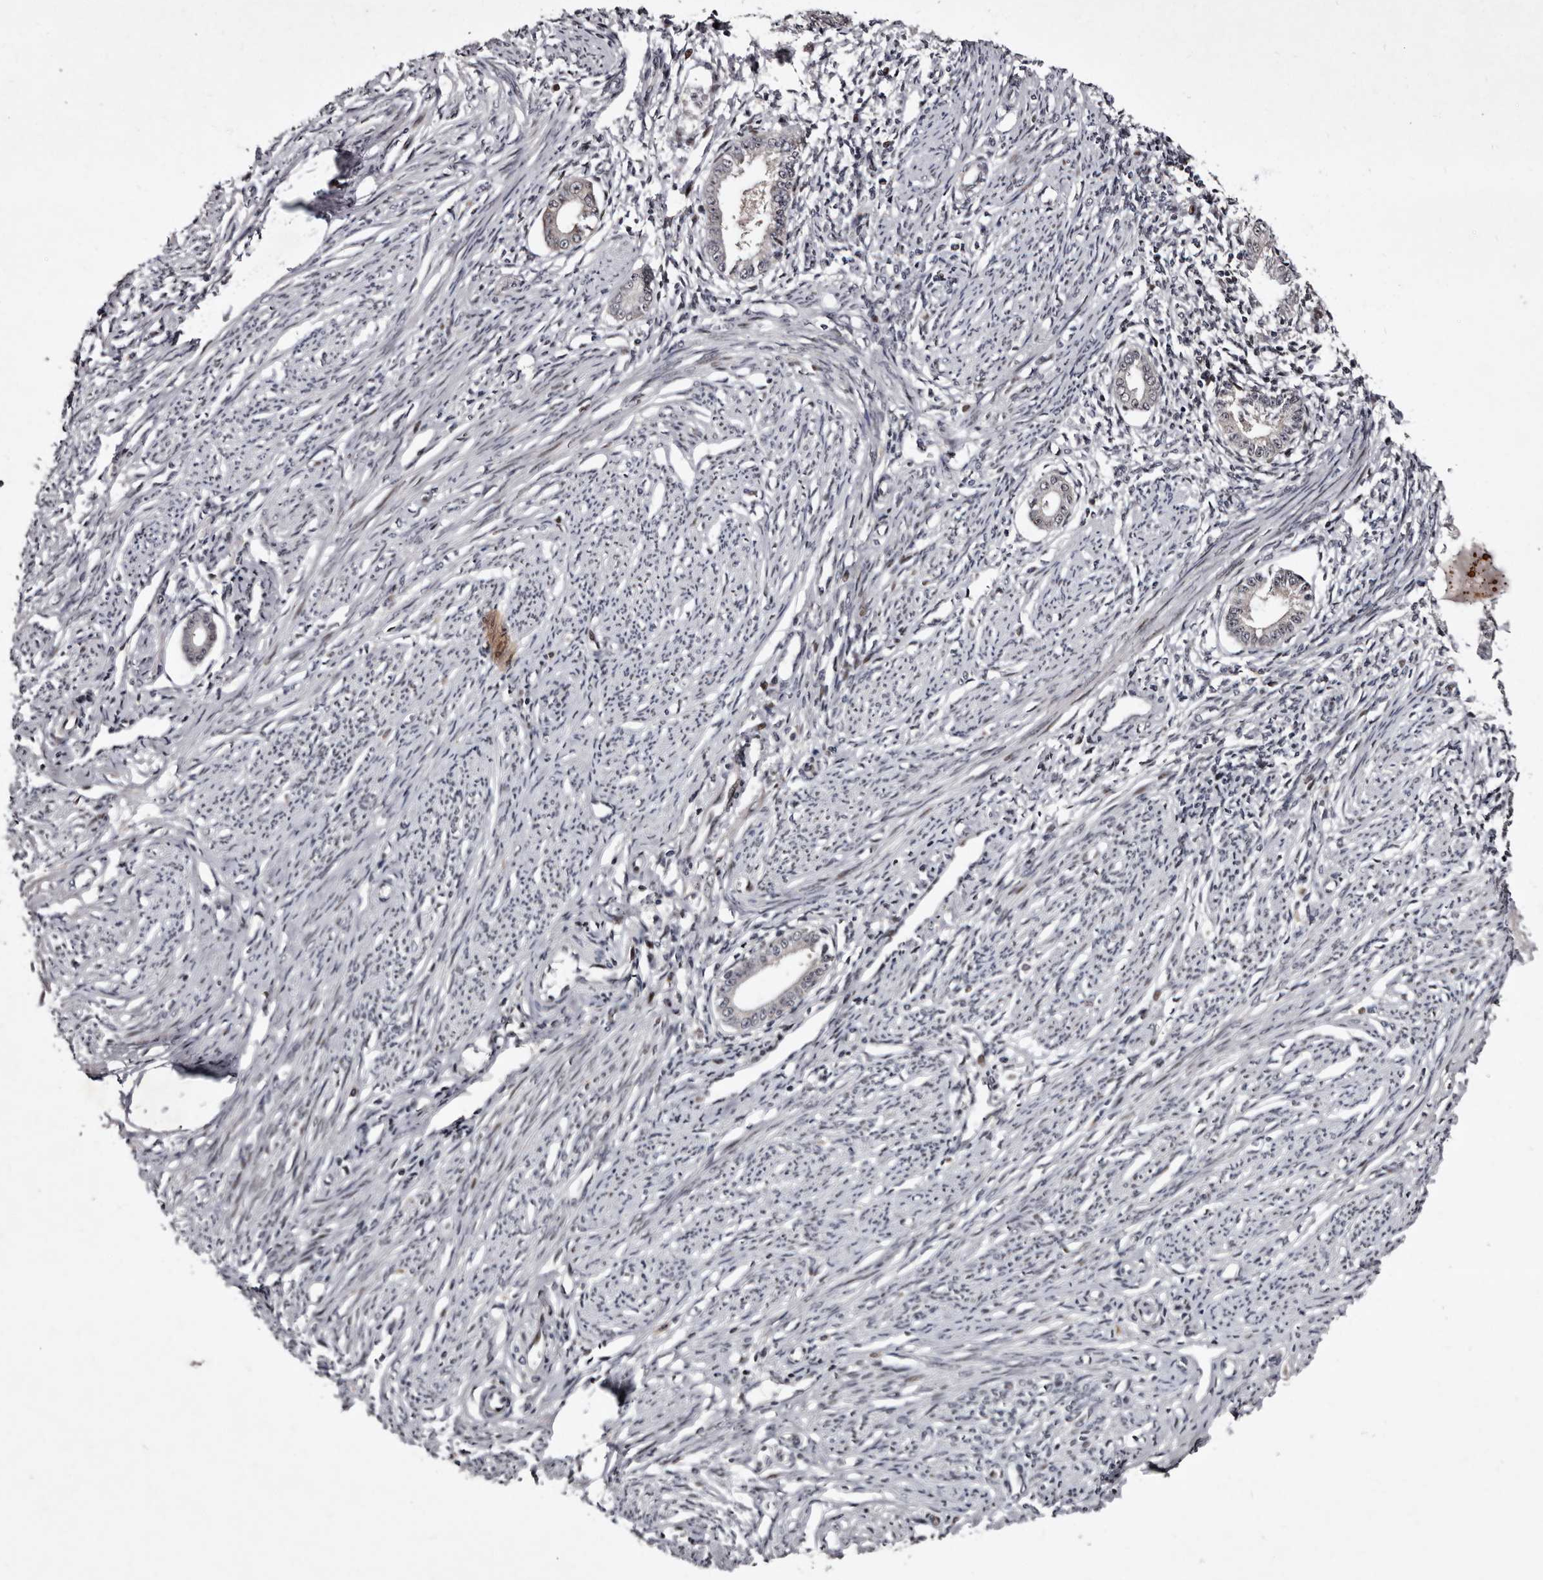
{"staining": {"intensity": "moderate", "quantity": "<25%", "location": "cytoplasmic/membranous,nuclear"}, "tissue": "endometrium", "cell_type": "Cells in endometrial stroma", "image_type": "normal", "snomed": [{"axis": "morphology", "description": "Normal tissue, NOS"}, {"axis": "topography", "description": "Endometrium"}], "caption": "Moderate cytoplasmic/membranous,nuclear staining is appreciated in approximately <25% of cells in endometrial stroma in normal endometrium. The staining was performed using DAB, with brown indicating positive protein expression. Nuclei are stained blue with hematoxylin.", "gene": "TNKS", "patient": {"sex": "female", "age": 56}}